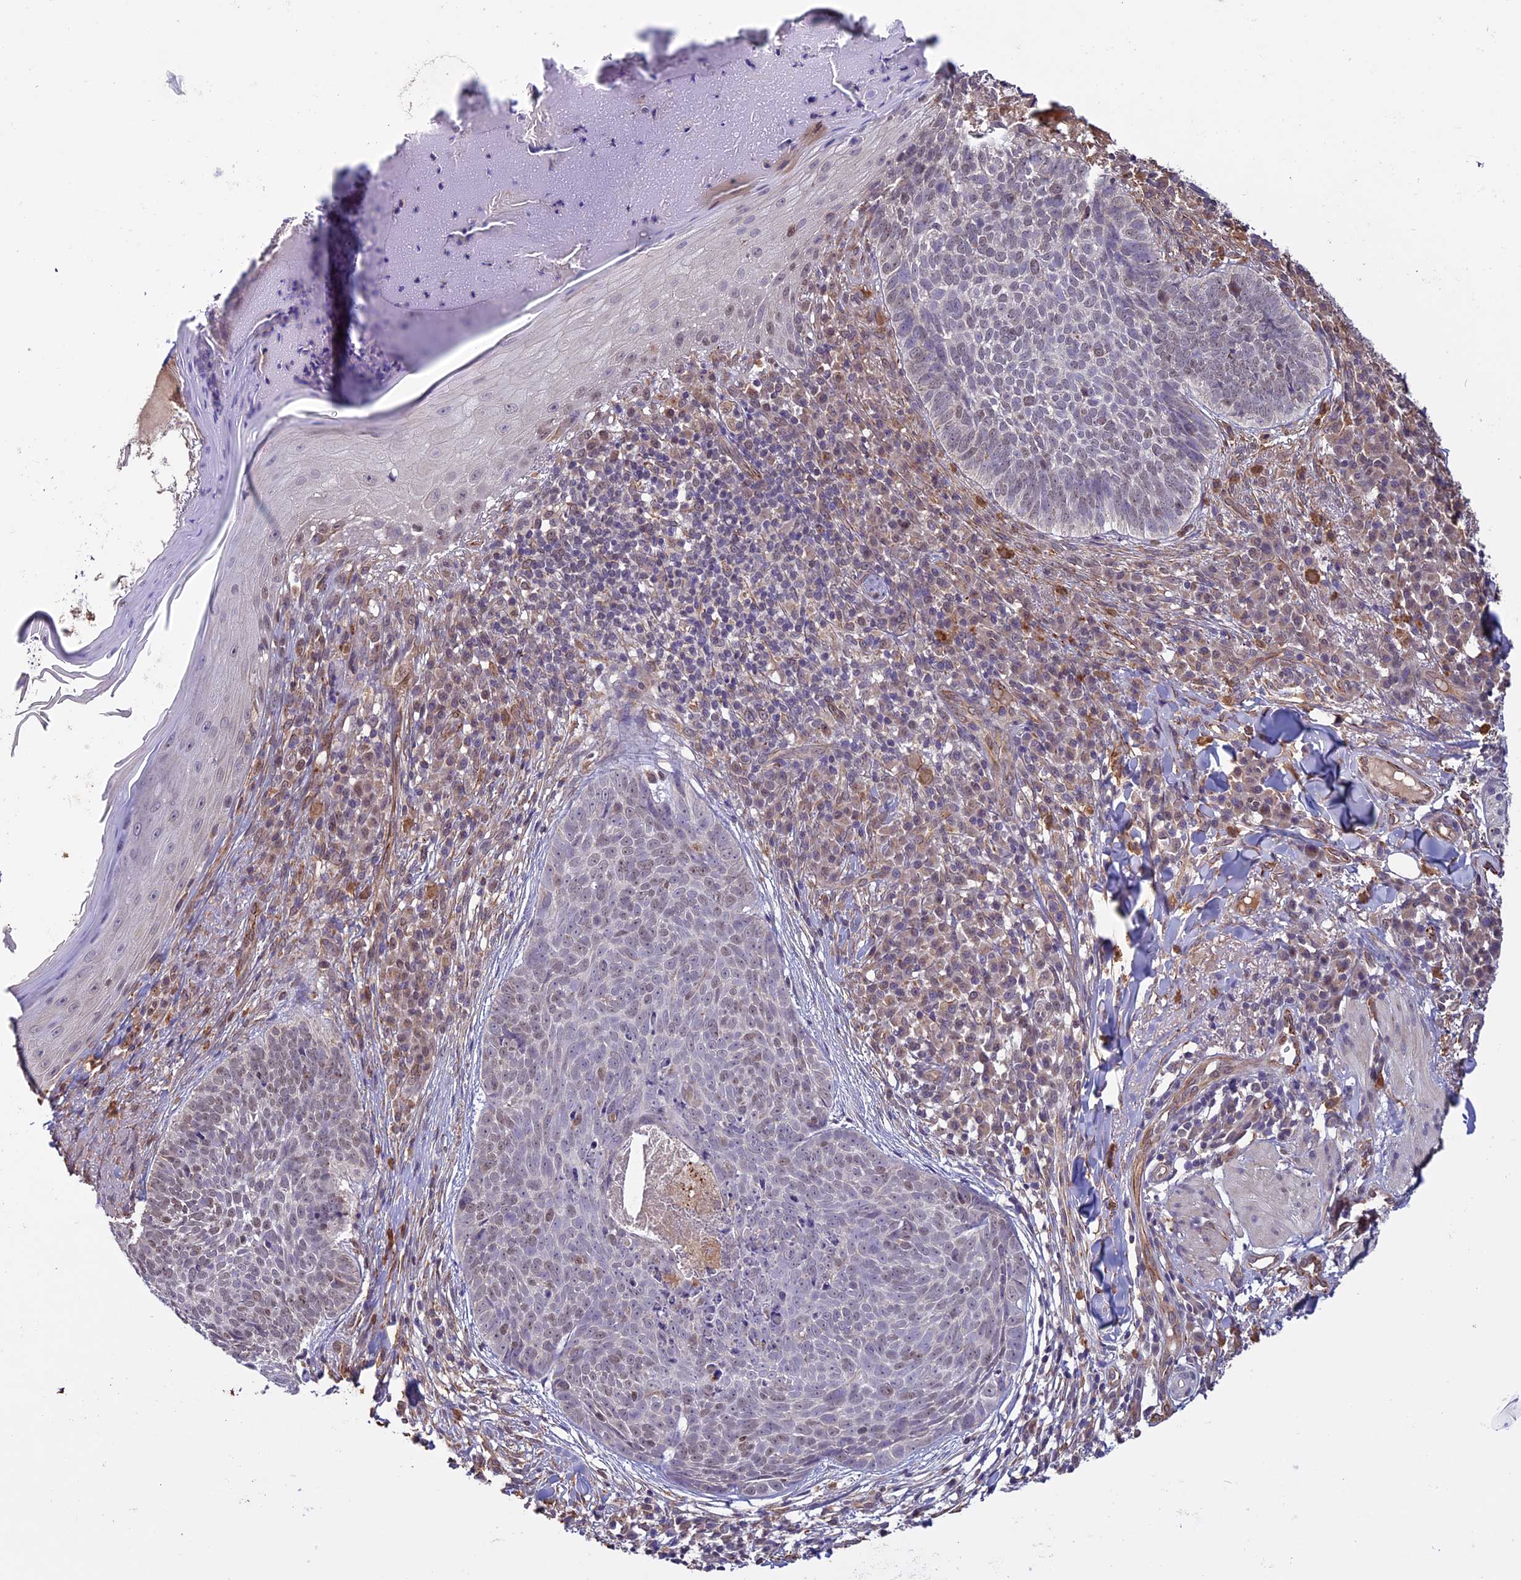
{"staining": {"intensity": "weak", "quantity": "25%-75%", "location": "nuclear"}, "tissue": "skin cancer", "cell_type": "Tumor cells", "image_type": "cancer", "snomed": [{"axis": "morphology", "description": "Basal cell carcinoma"}, {"axis": "topography", "description": "Skin"}], "caption": "Immunohistochemistry (IHC) histopathology image of neoplastic tissue: skin cancer stained using immunohistochemistry demonstrates low levels of weak protein expression localized specifically in the nuclear of tumor cells, appearing as a nuclear brown color.", "gene": "C3orf70", "patient": {"sex": "female", "age": 61}}